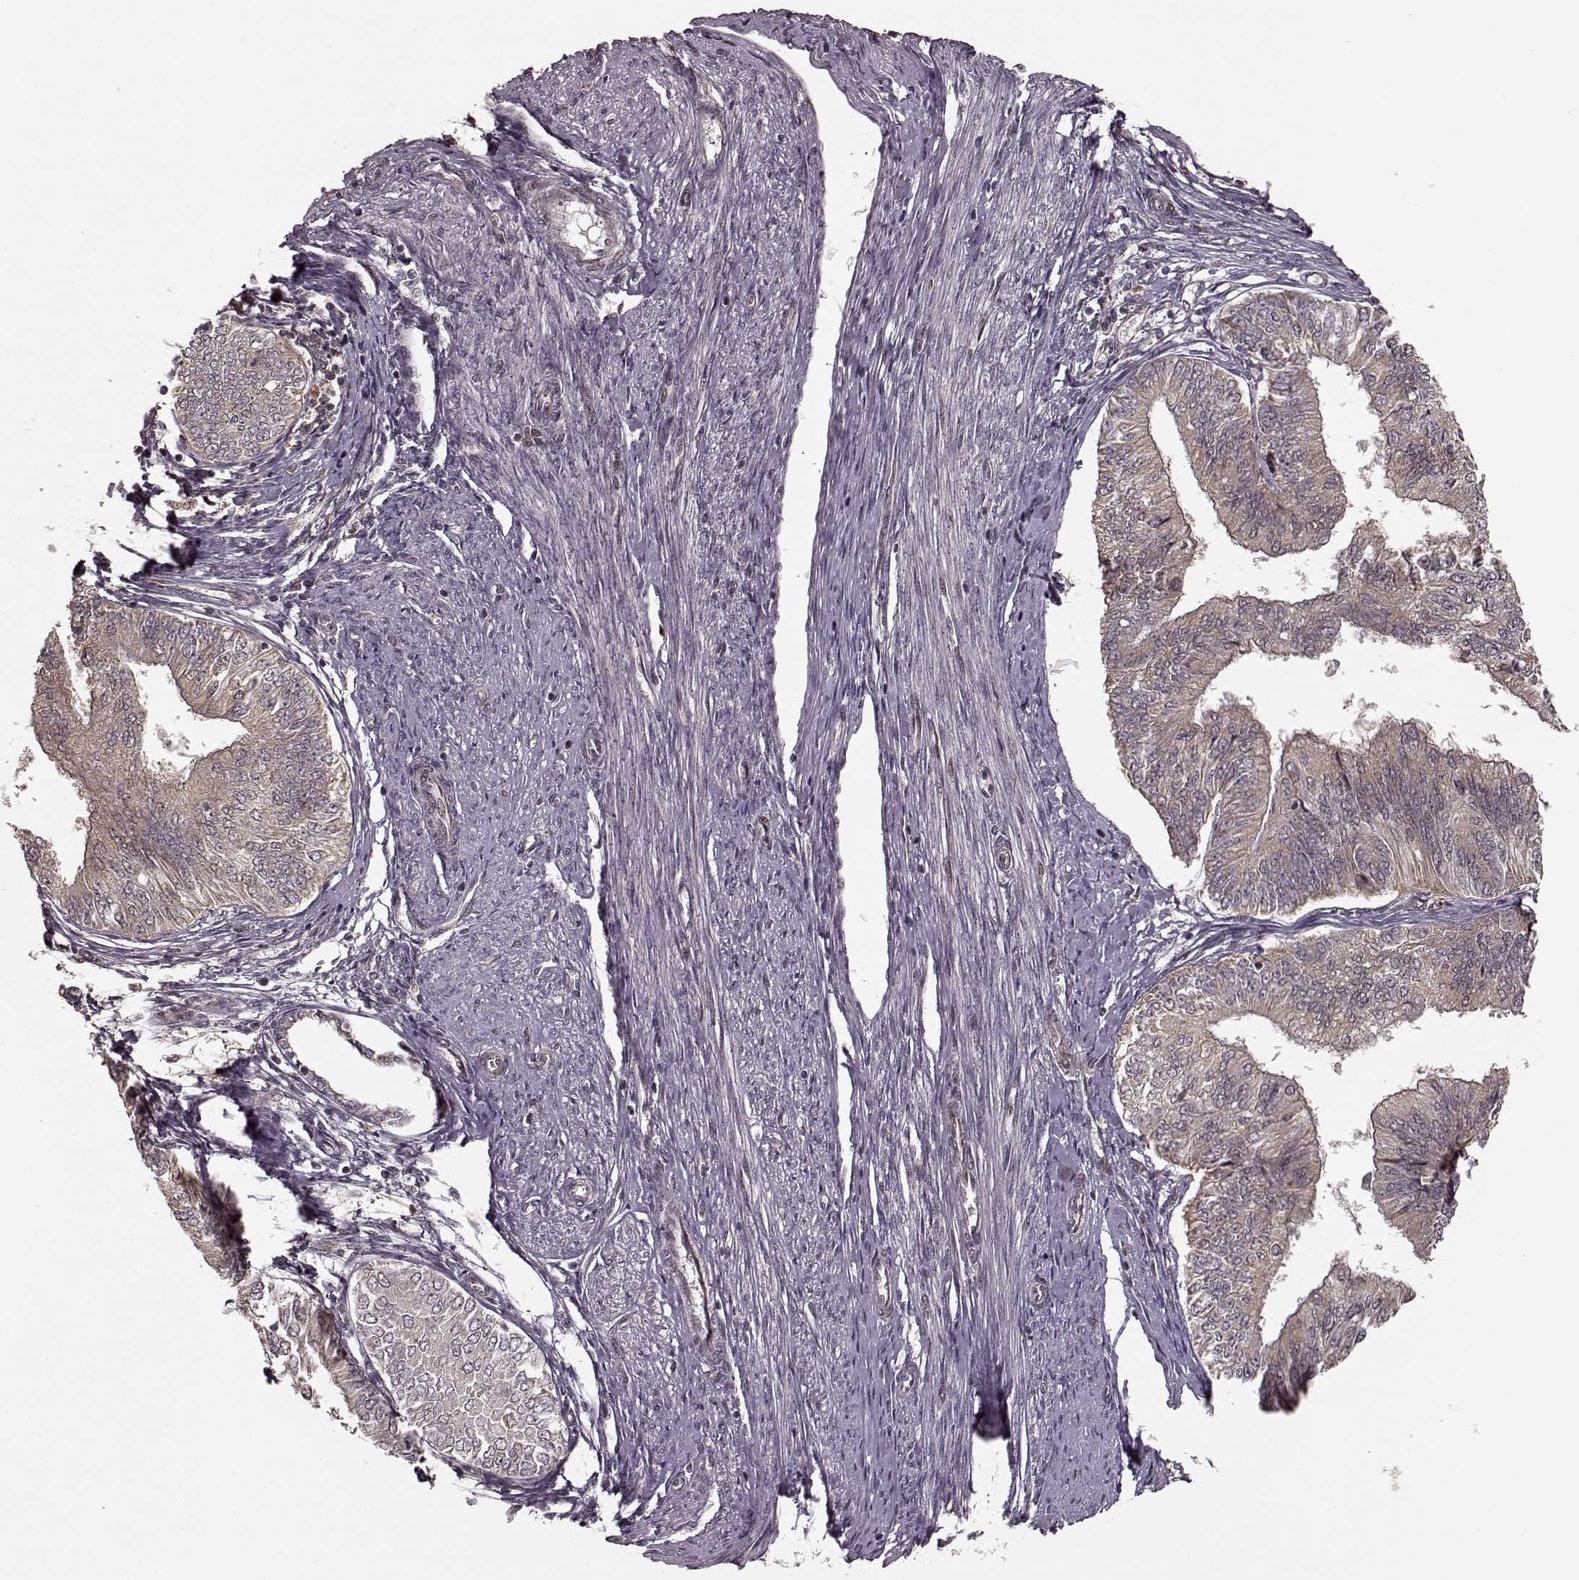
{"staining": {"intensity": "weak", "quantity": ">75%", "location": "cytoplasmic/membranous"}, "tissue": "endometrial cancer", "cell_type": "Tumor cells", "image_type": "cancer", "snomed": [{"axis": "morphology", "description": "Adenocarcinoma, NOS"}, {"axis": "topography", "description": "Endometrium"}], "caption": "The photomicrograph reveals a brown stain indicating the presence of a protein in the cytoplasmic/membranous of tumor cells in endometrial adenocarcinoma.", "gene": "SLC12A9", "patient": {"sex": "female", "age": 58}}